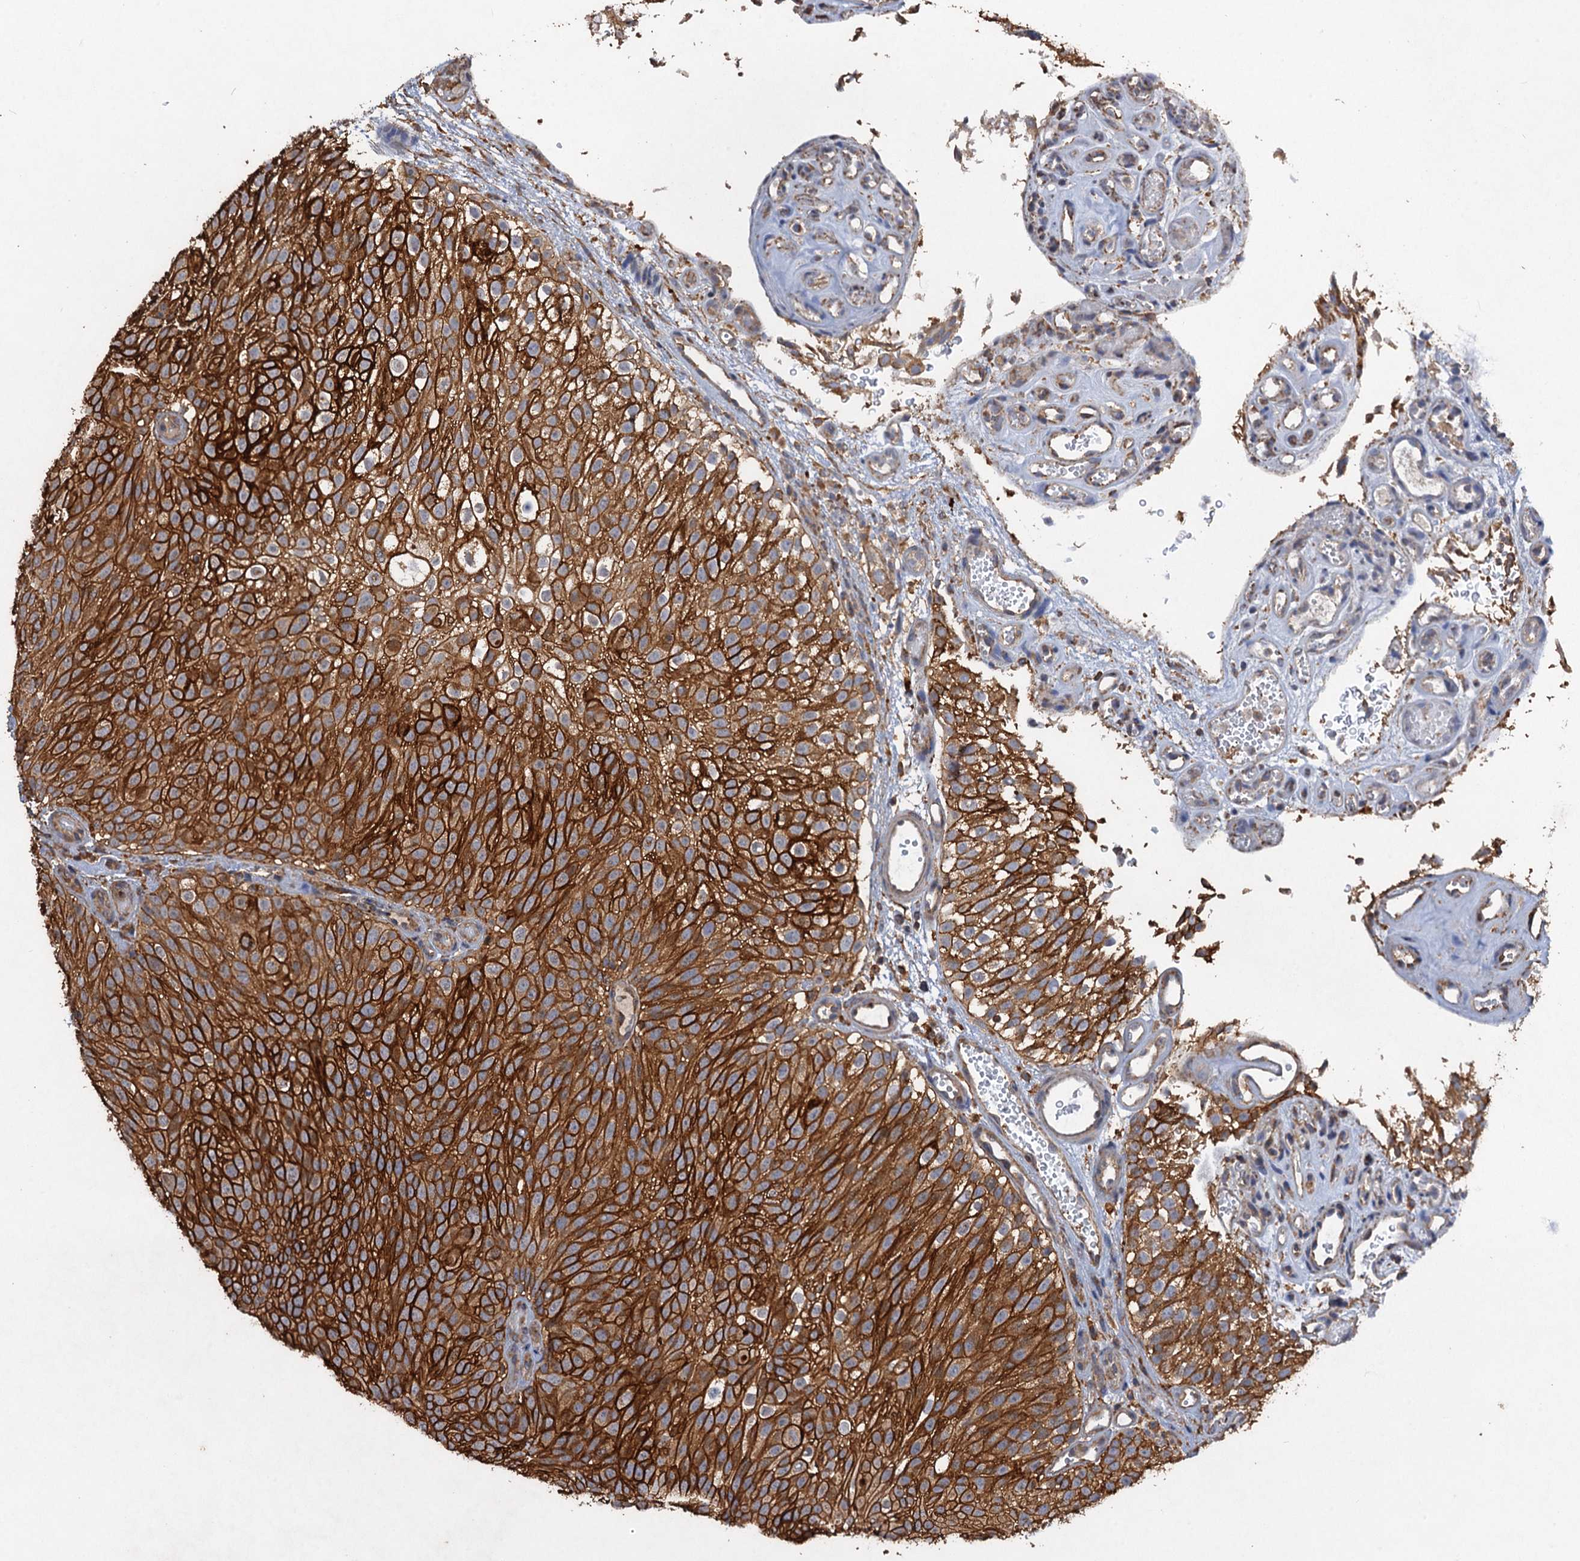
{"staining": {"intensity": "strong", "quantity": ">75%", "location": "cytoplasmic/membranous"}, "tissue": "urothelial cancer", "cell_type": "Tumor cells", "image_type": "cancer", "snomed": [{"axis": "morphology", "description": "Urothelial carcinoma, Low grade"}, {"axis": "topography", "description": "Urinary bladder"}], "caption": "IHC (DAB (3,3'-diaminobenzidine)) staining of urothelial carcinoma (low-grade) demonstrates strong cytoplasmic/membranous protein staining in about >75% of tumor cells.", "gene": "SCUBE3", "patient": {"sex": "male", "age": 78}}